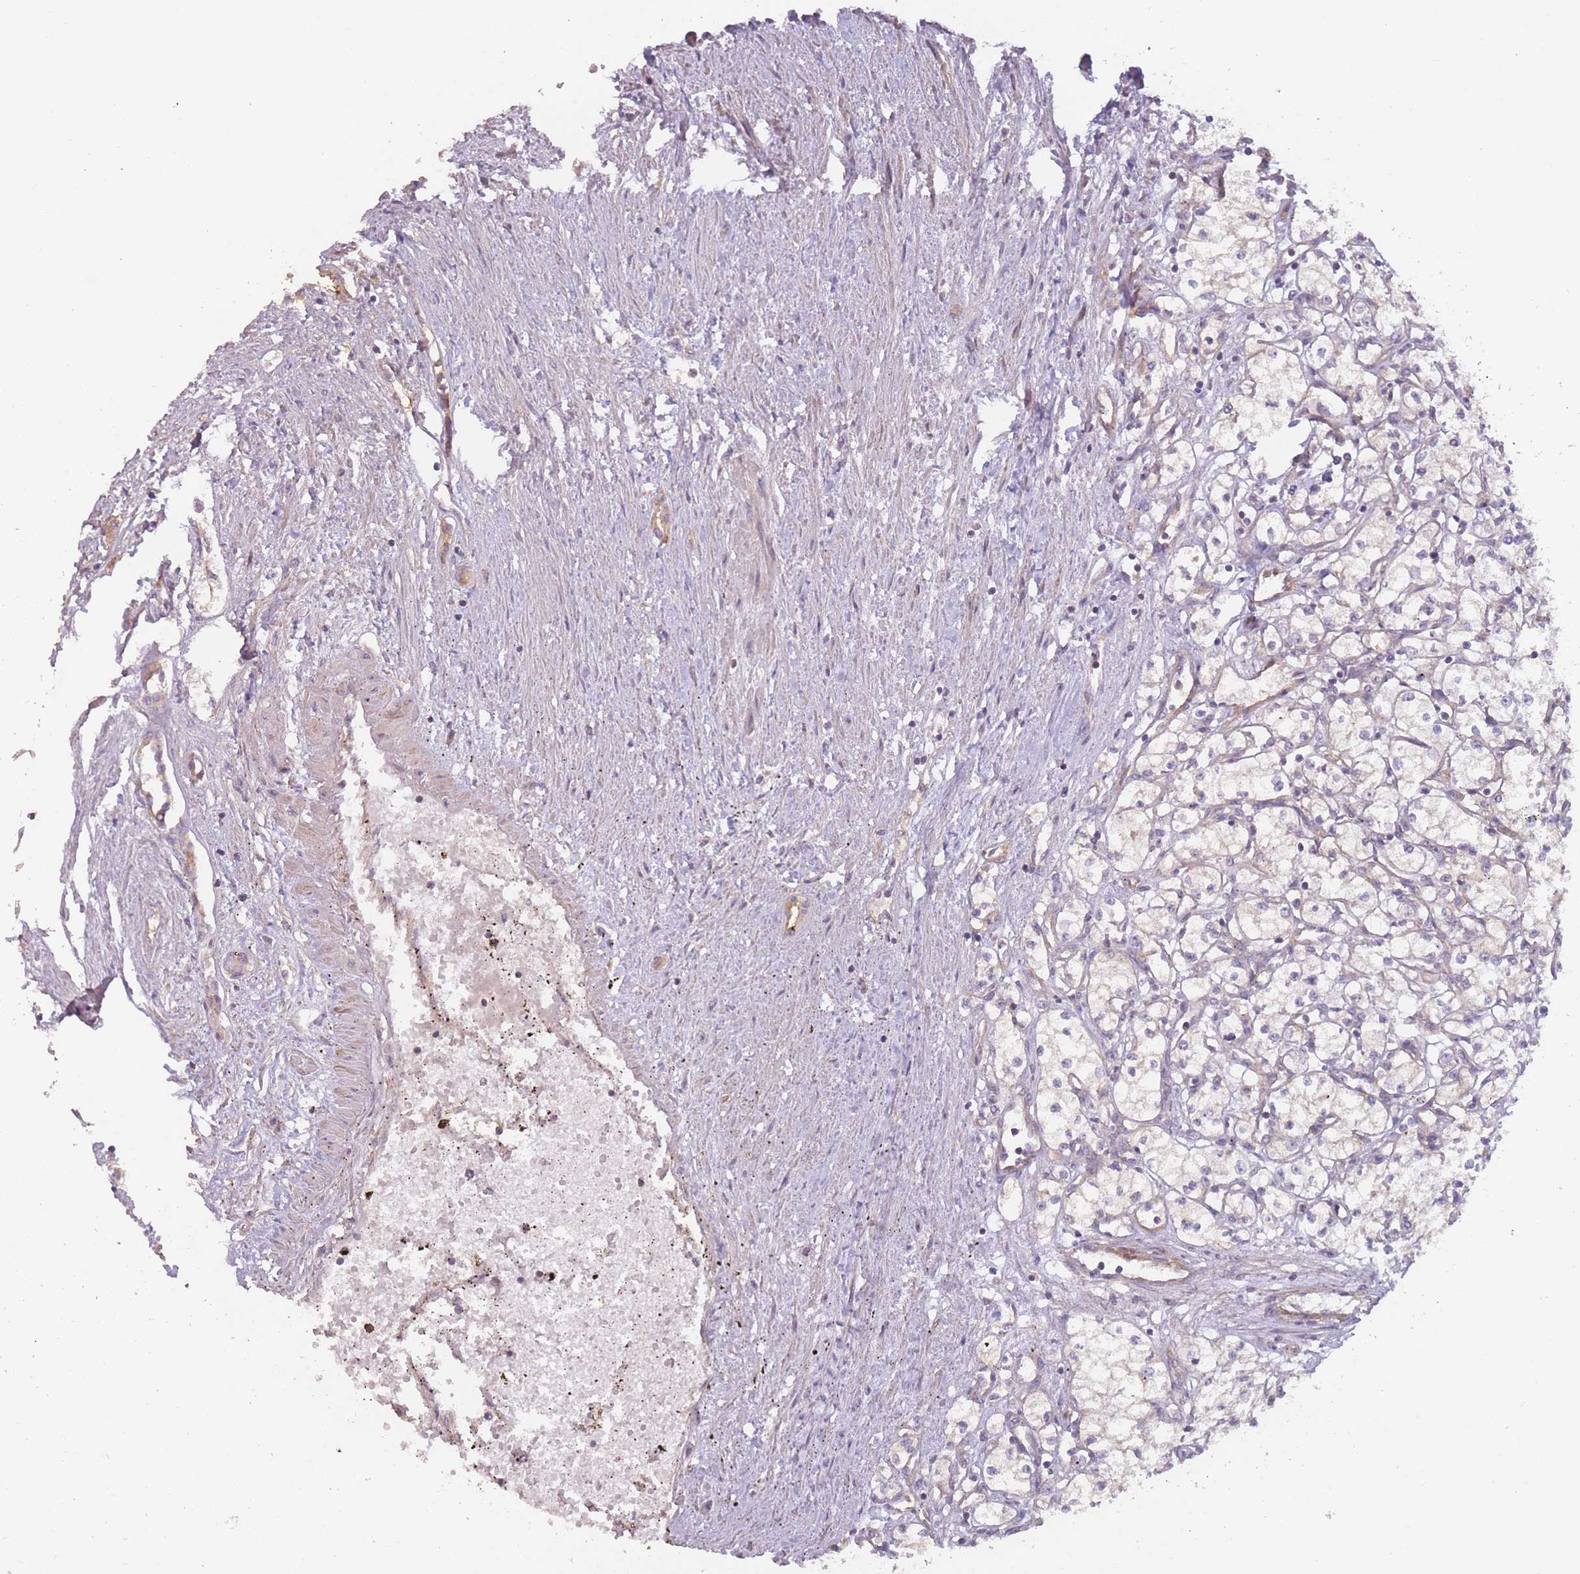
{"staining": {"intensity": "negative", "quantity": "none", "location": "none"}, "tissue": "renal cancer", "cell_type": "Tumor cells", "image_type": "cancer", "snomed": [{"axis": "morphology", "description": "Adenocarcinoma, NOS"}, {"axis": "topography", "description": "Kidney"}], "caption": "The photomicrograph reveals no staining of tumor cells in adenocarcinoma (renal).", "gene": "WDR93", "patient": {"sex": "male", "age": 59}}